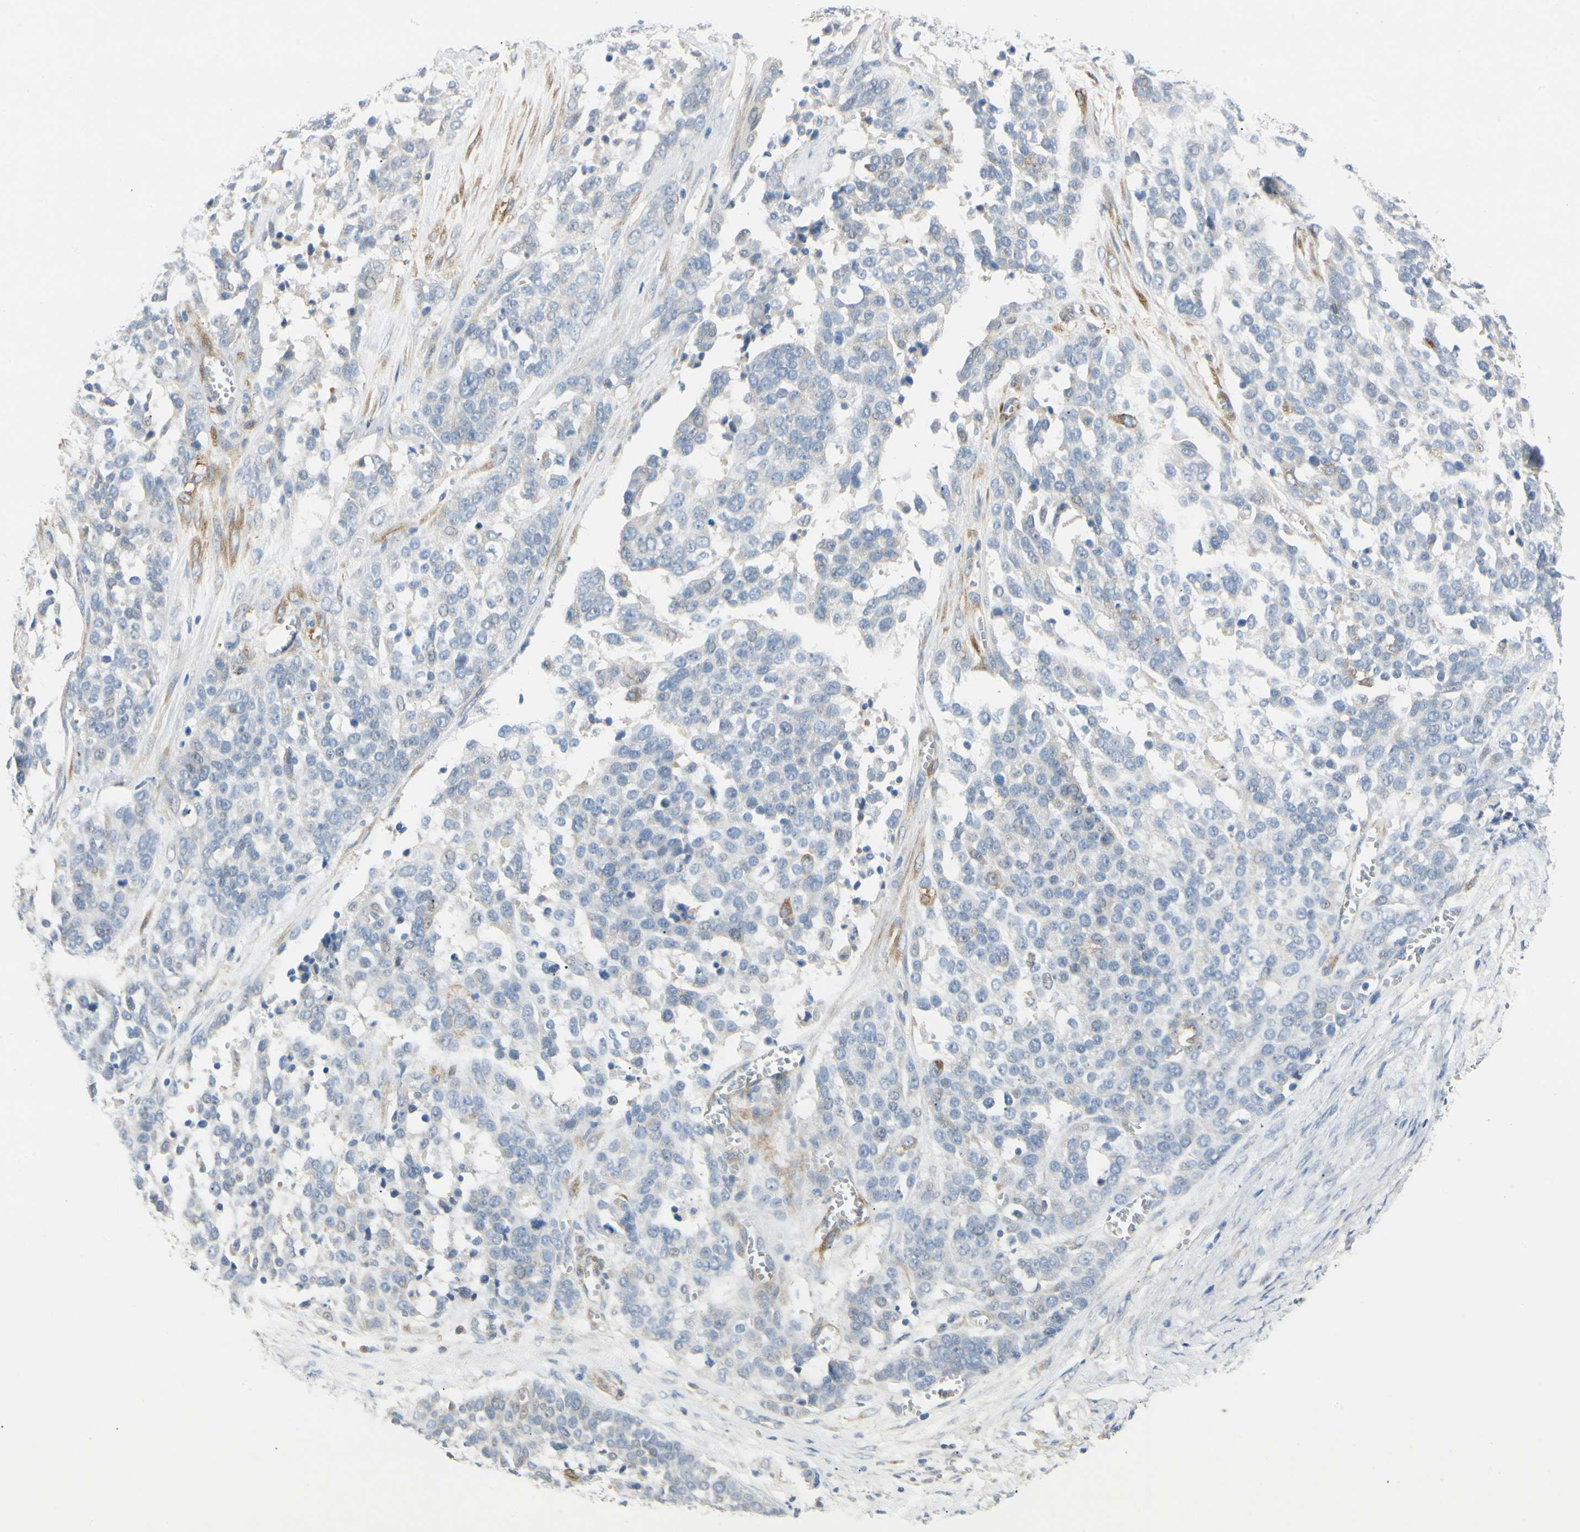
{"staining": {"intensity": "negative", "quantity": "none", "location": "none"}, "tissue": "ovarian cancer", "cell_type": "Tumor cells", "image_type": "cancer", "snomed": [{"axis": "morphology", "description": "Cystadenocarcinoma, serous, NOS"}, {"axis": "topography", "description": "Ovary"}], "caption": "Immunohistochemical staining of ovarian cancer demonstrates no significant expression in tumor cells. (DAB (3,3'-diaminobenzidine) immunohistochemistry with hematoxylin counter stain).", "gene": "AMPH", "patient": {"sex": "female", "age": 44}}